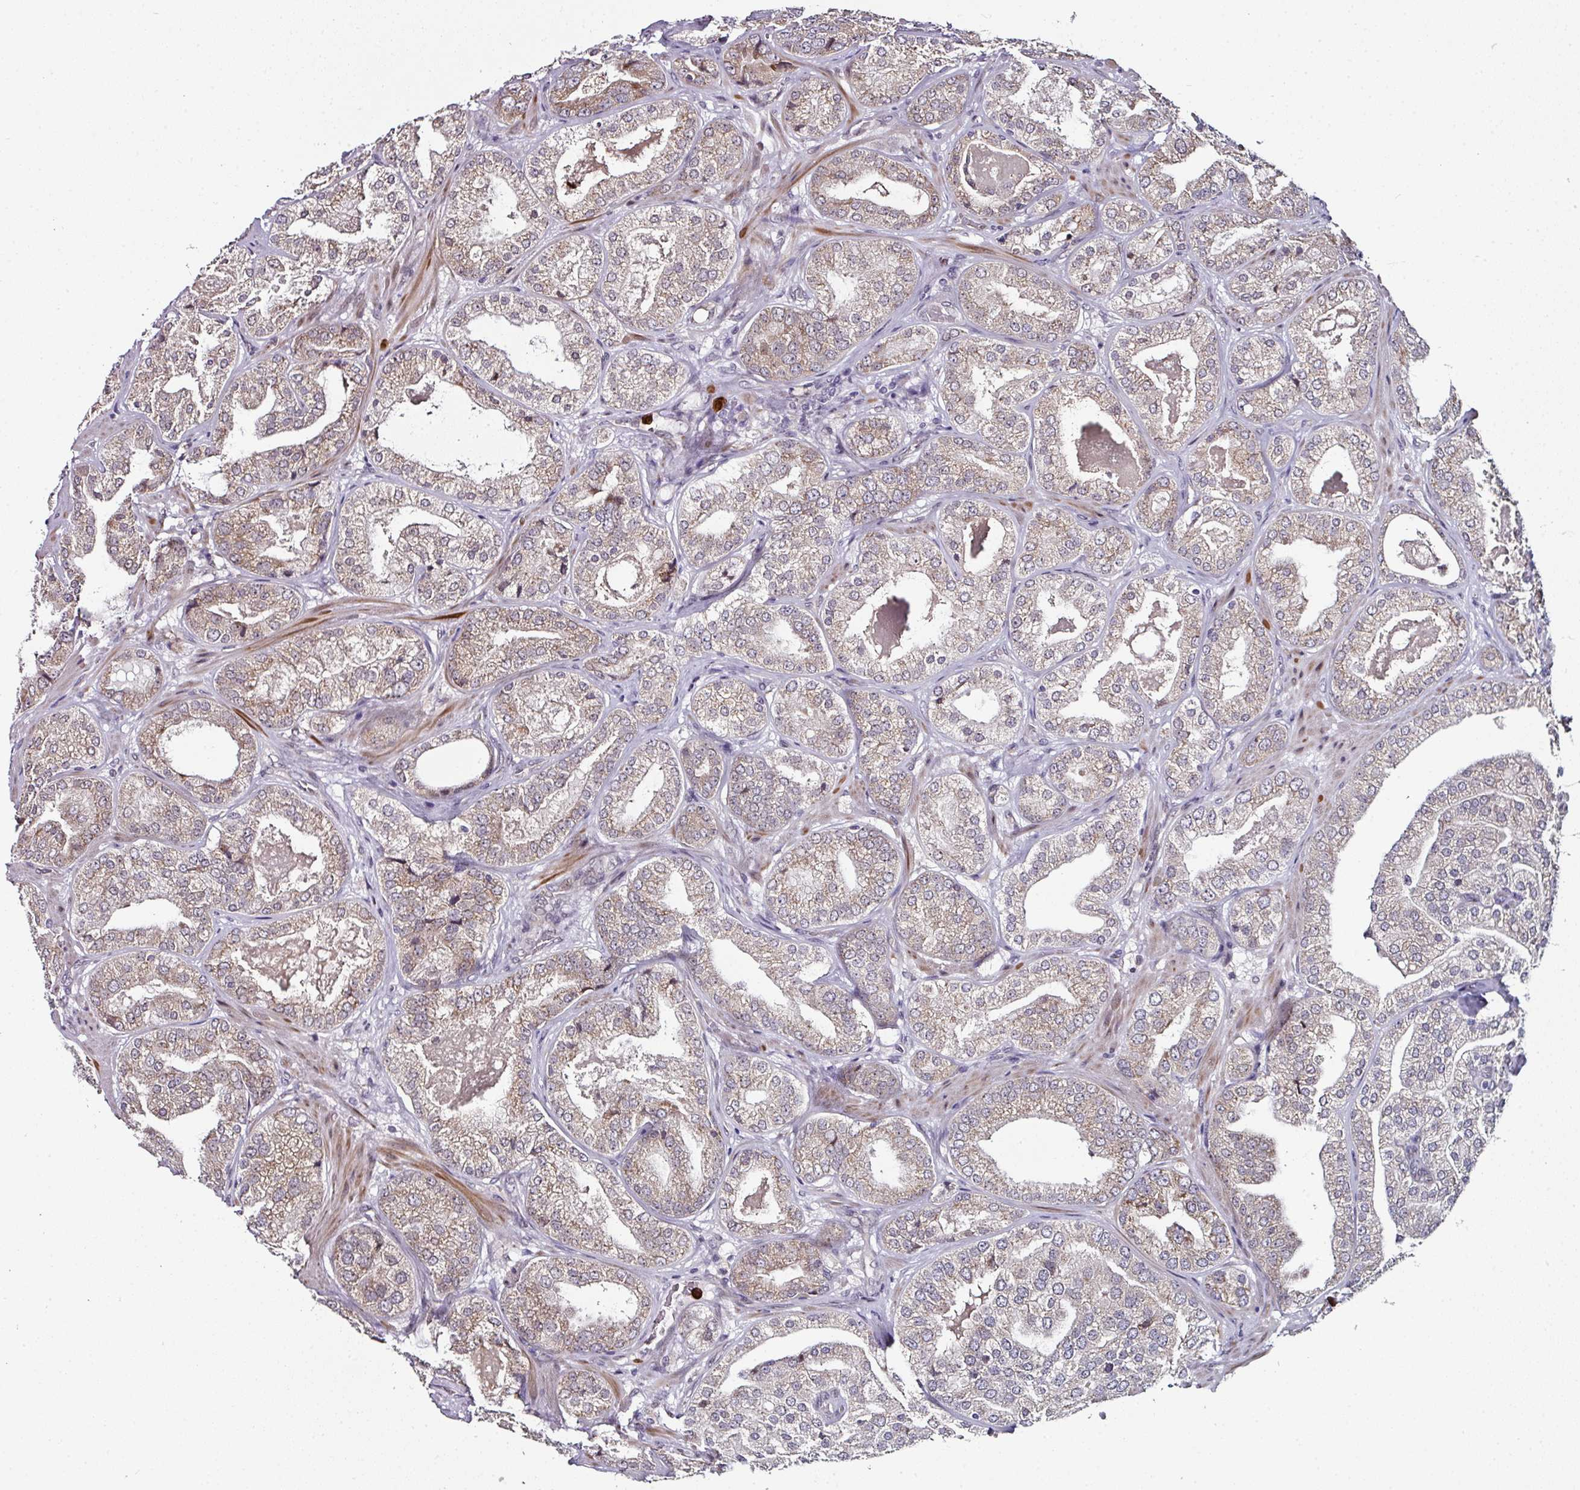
{"staining": {"intensity": "moderate", "quantity": "25%-75%", "location": "cytoplasmic/membranous"}, "tissue": "prostate cancer", "cell_type": "Tumor cells", "image_type": "cancer", "snomed": [{"axis": "morphology", "description": "Adenocarcinoma, High grade"}, {"axis": "topography", "description": "Prostate"}], "caption": "The histopathology image shows a brown stain indicating the presence of a protein in the cytoplasmic/membranous of tumor cells in prostate adenocarcinoma (high-grade).", "gene": "APOLD1", "patient": {"sex": "male", "age": 63}}